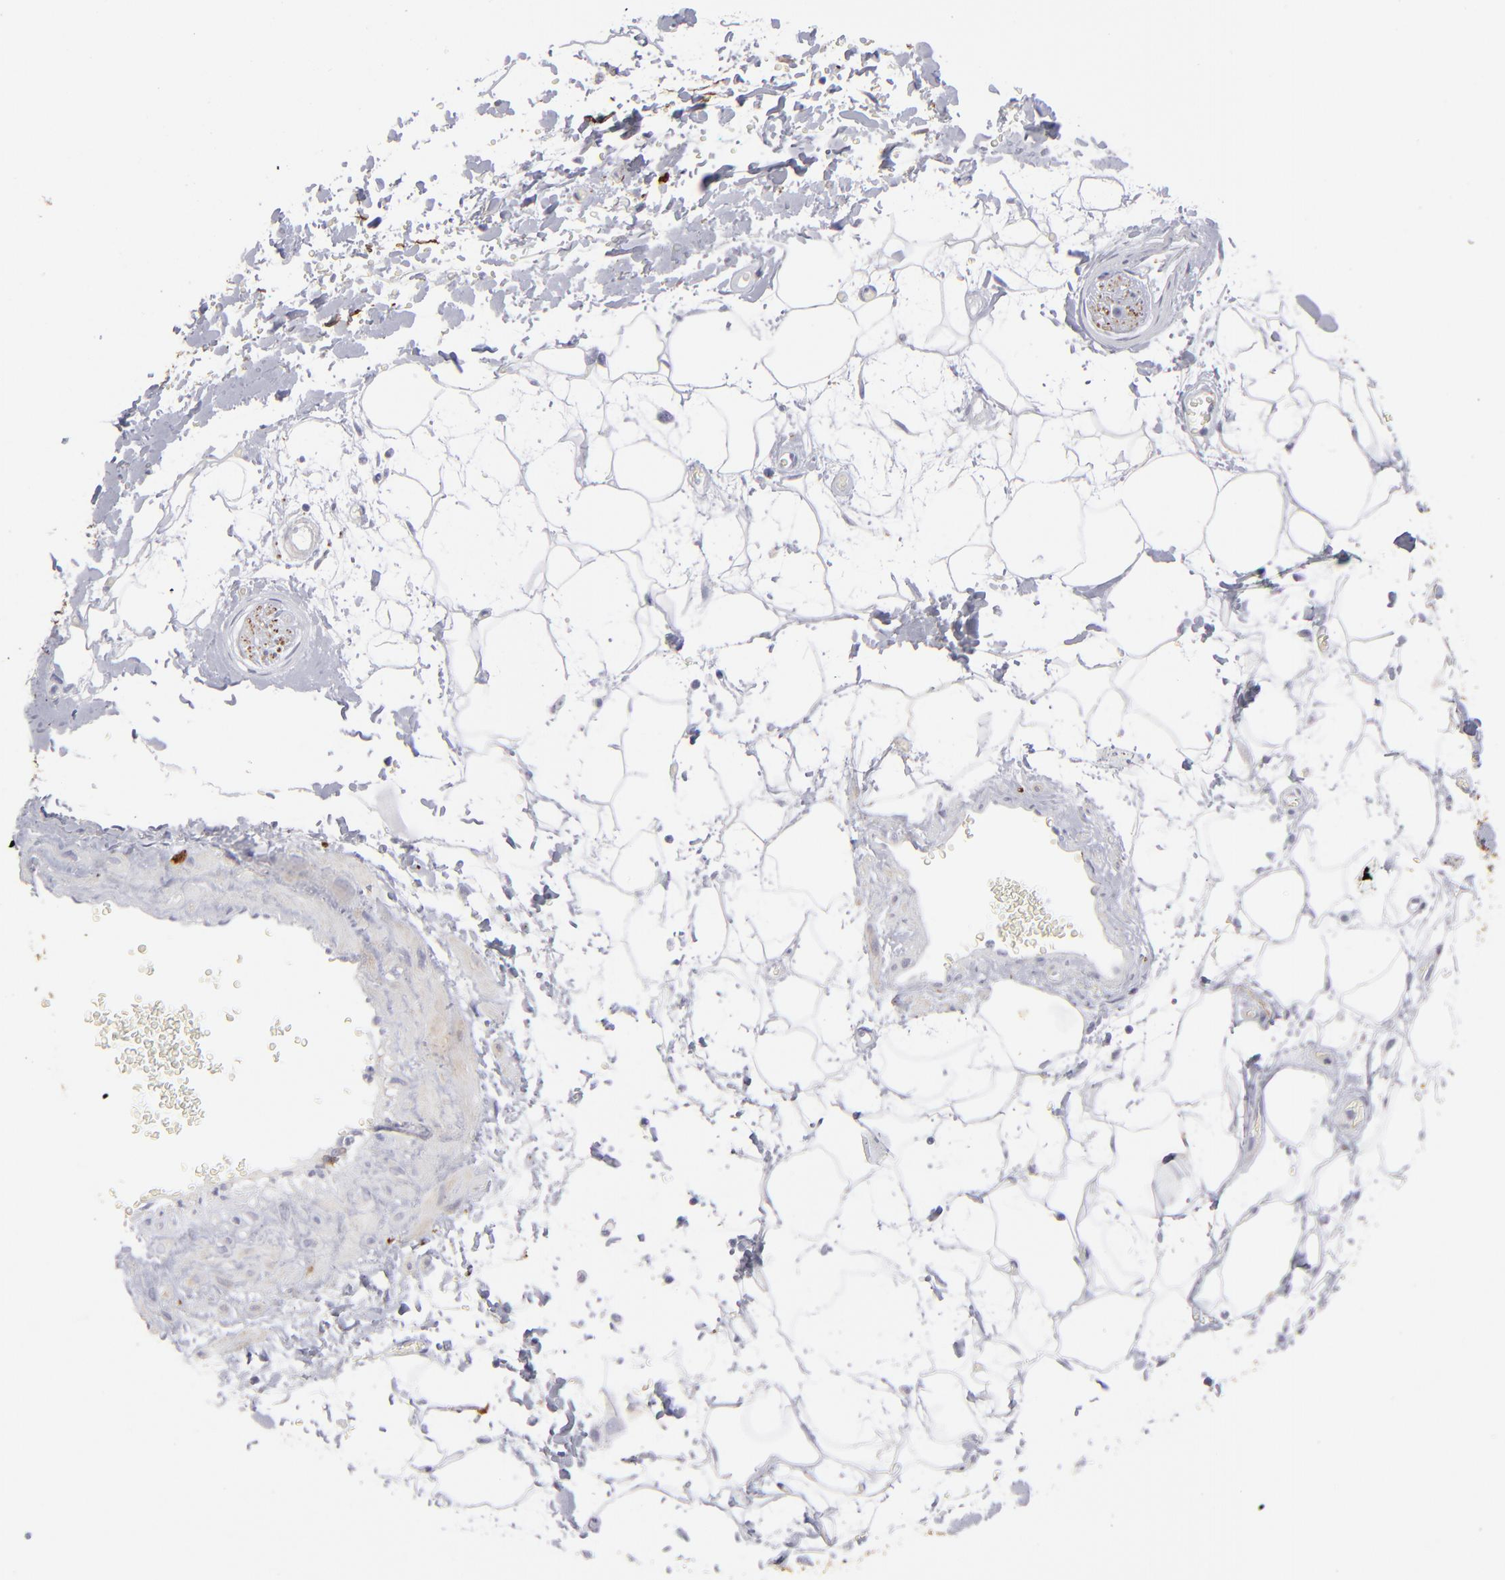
{"staining": {"intensity": "negative", "quantity": "none", "location": "none"}, "tissue": "adipose tissue", "cell_type": "Adipocytes", "image_type": "normal", "snomed": [{"axis": "morphology", "description": "Normal tissue, NOS"}, {"axis": "topography", "description": "Soft tissue"}], "caption": "Micrograph shows no significant protein staining in adipocytes of benign adipose tissue. (DAB IHC visualized using brightfield microscopy, high magnification).", "gene": "CADM3", "patient": {"sex": "male", "age": 72}}